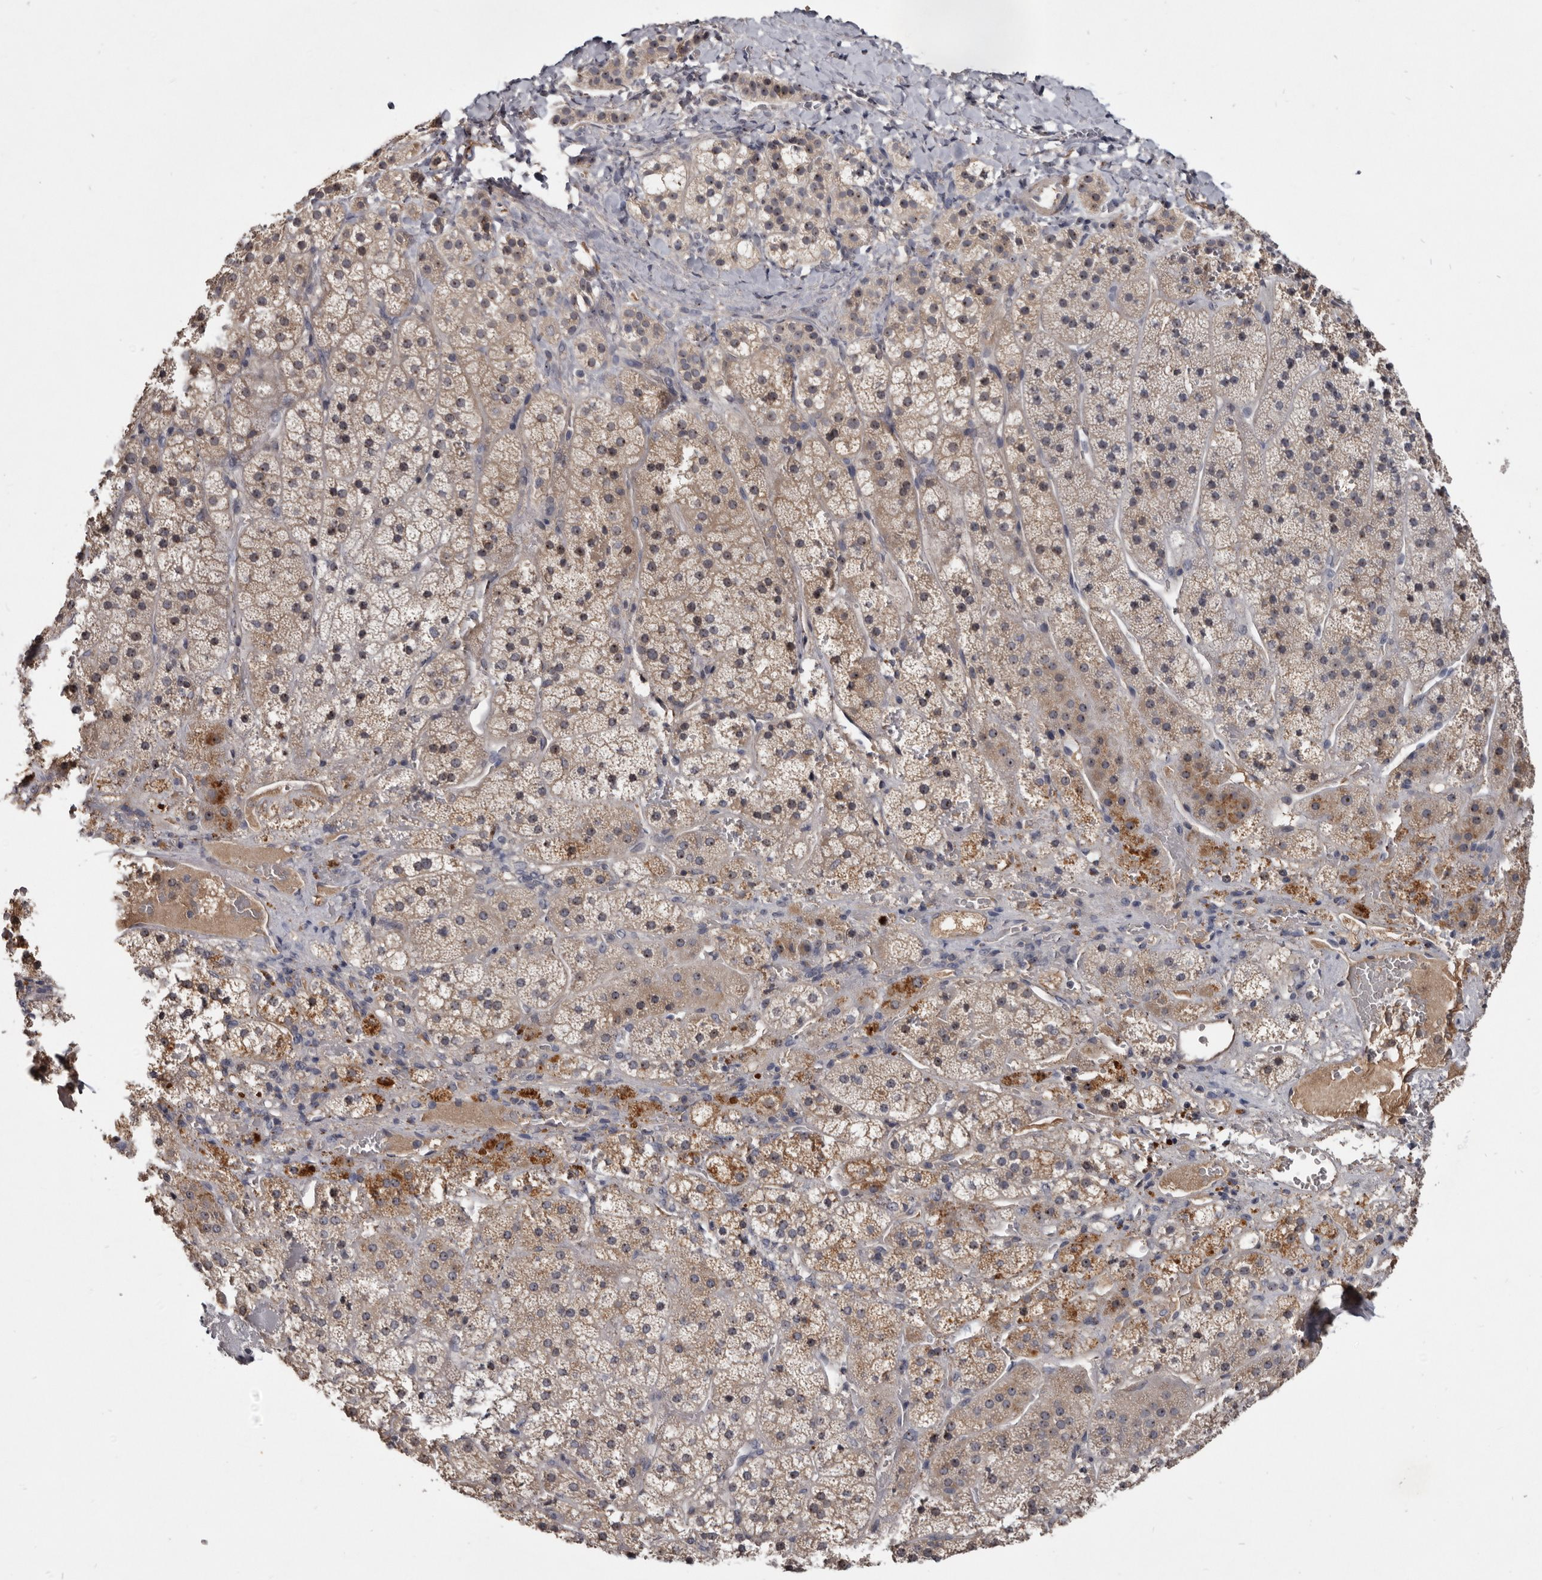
{"staining": {"intensity": "moderate", "quantity": "<25%", "location": "cytoplasmic/membranous,nuclear"}, "tissue": "adrenal gland", "cell_type": "Glandular cells", "image_type": "normal", "snomed": [{"axis": "morphology", "description": "Normal tissue, NOS"}, {"axis": "topography", "description": "Adrenal gland"}], "caption": "A high-resolution image shows IHC staining of unremarkable adrenal gland, which displays moderate cytoplasmic/membranous,nuclear expression in about <25% of glandular cells. Using DAB (brown) and hematoxylin (blue) stains, captured at high magnification using brightfield microscopy.", "gene": "TTC39A", "patient": {"sex": "female", "age": 44}}